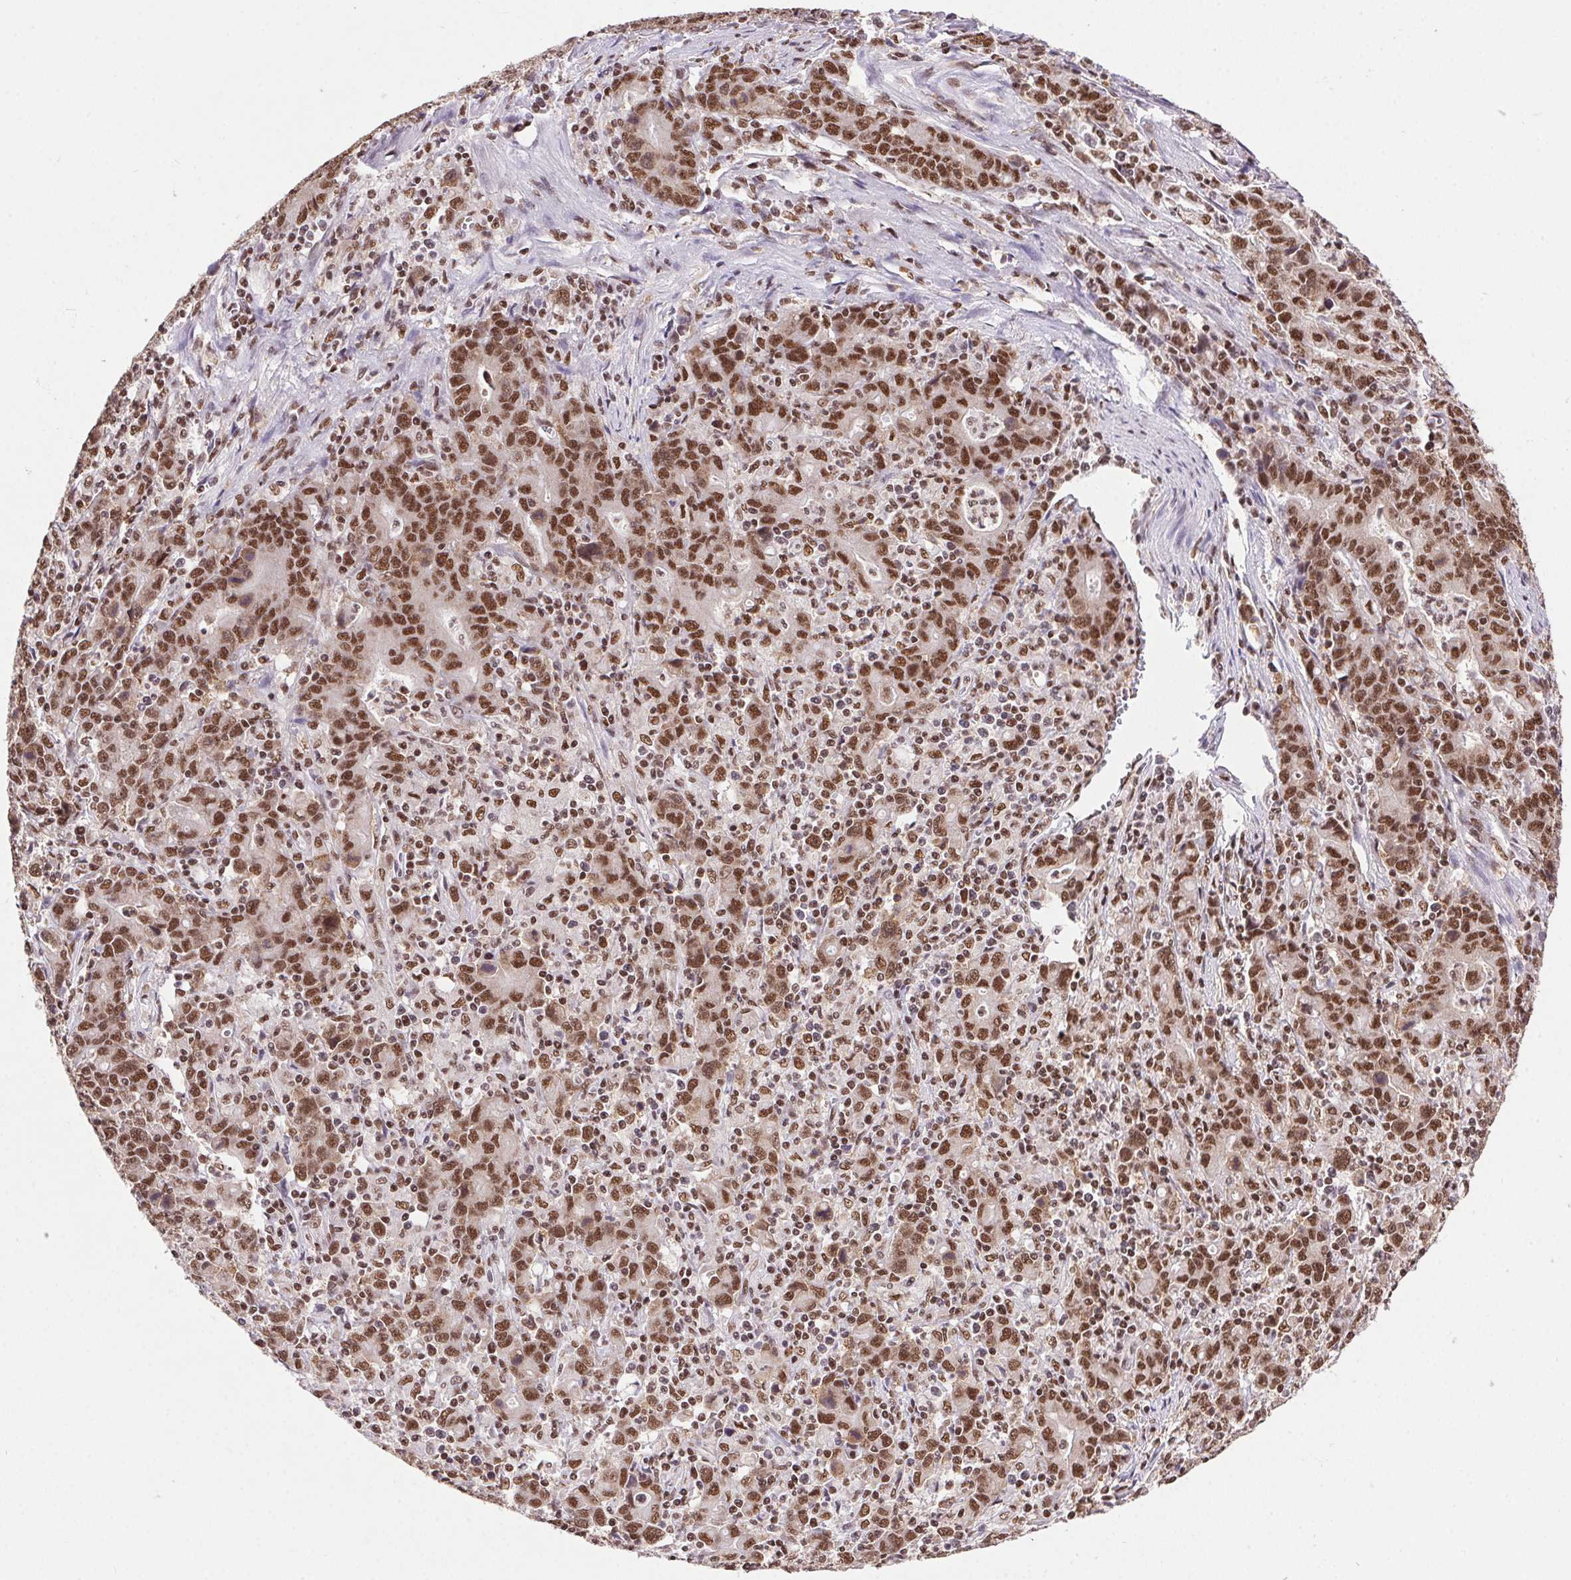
{"staining": {"intensity": "moderate", "quantity": ">75%", "location": "nuclear"}, "tissue": "stomach cancer", "cell_type": "Tumor cells", "image_type": "cancer", "snomed": [{"axis": "morphology", "description": "Adenocarcinoma, NOS"}, {"axis": "topography", "description": "Stomach, upper"}], "caption": "Immunohistochemistry (DAB (3,3'-diaminobenzidine)) staining of stomach cancer (adenocarcinoma) shows moderate nuclear protein expression in approximately >75% of tumor cells.", "gene": "ZNF207", "patient": {"sex": "male", "age": 69}}